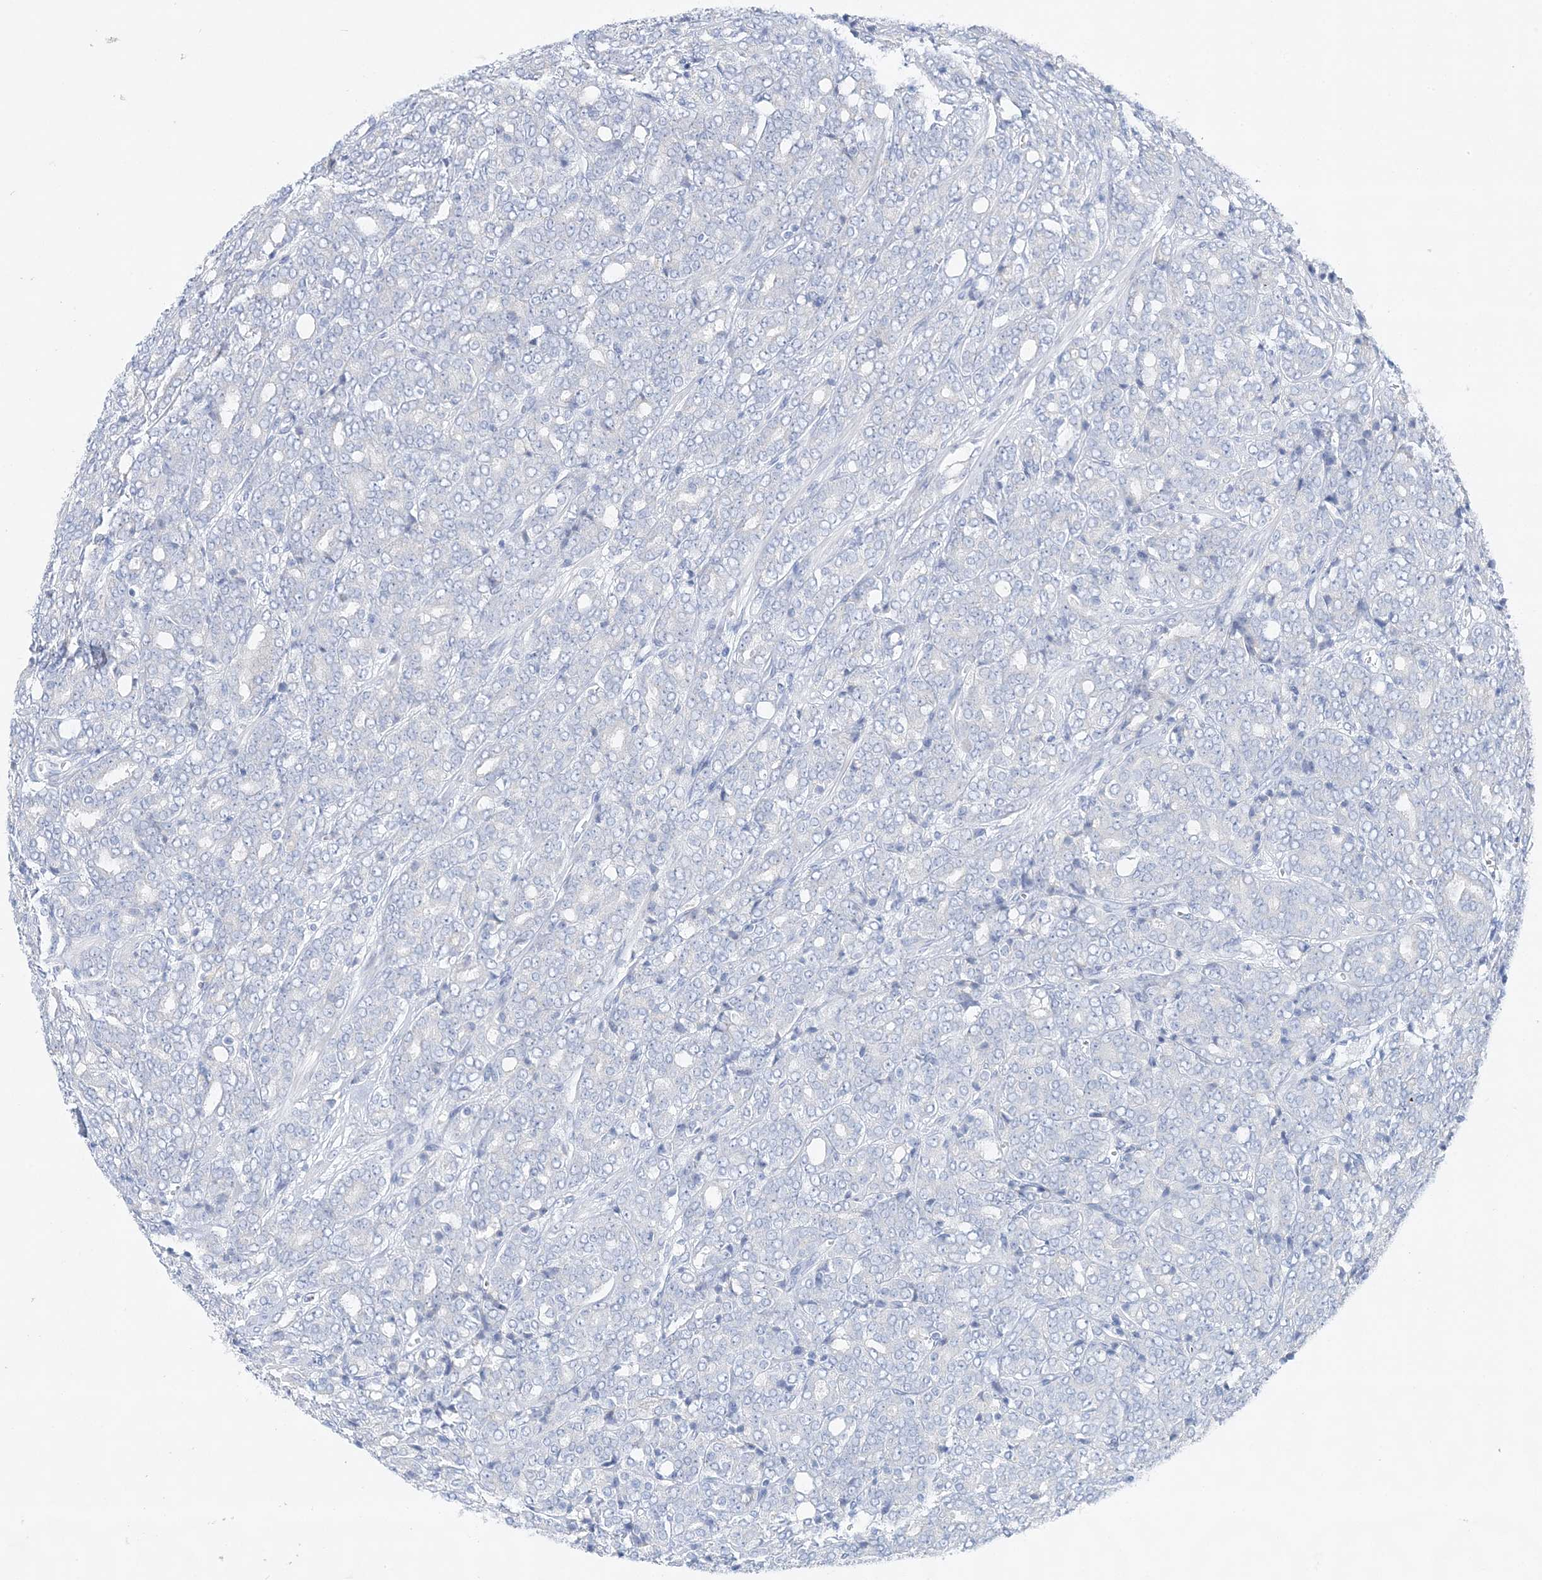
{"staining": {"intensity": "negative", "quantity": "none", "location": "none"}, "tissue": "prostate cancer", "cell_type": "Tumor cells", "image_type": "cancer", "snomed": [{"axis": "morphology", "description": "Adenocarcinoma, High grade"}, {"axis": "topography", "description": "Prostate"}], "caption": "Immunohistochemistry (IHC) micrograph of prostate cancer (adenocarcinoma (high-grade)) stained for a protein (brown), which demonstrates no expression in tumor cells.", "gene": "SLC5A6", "patient": {"sex": "male", "age": 62}}